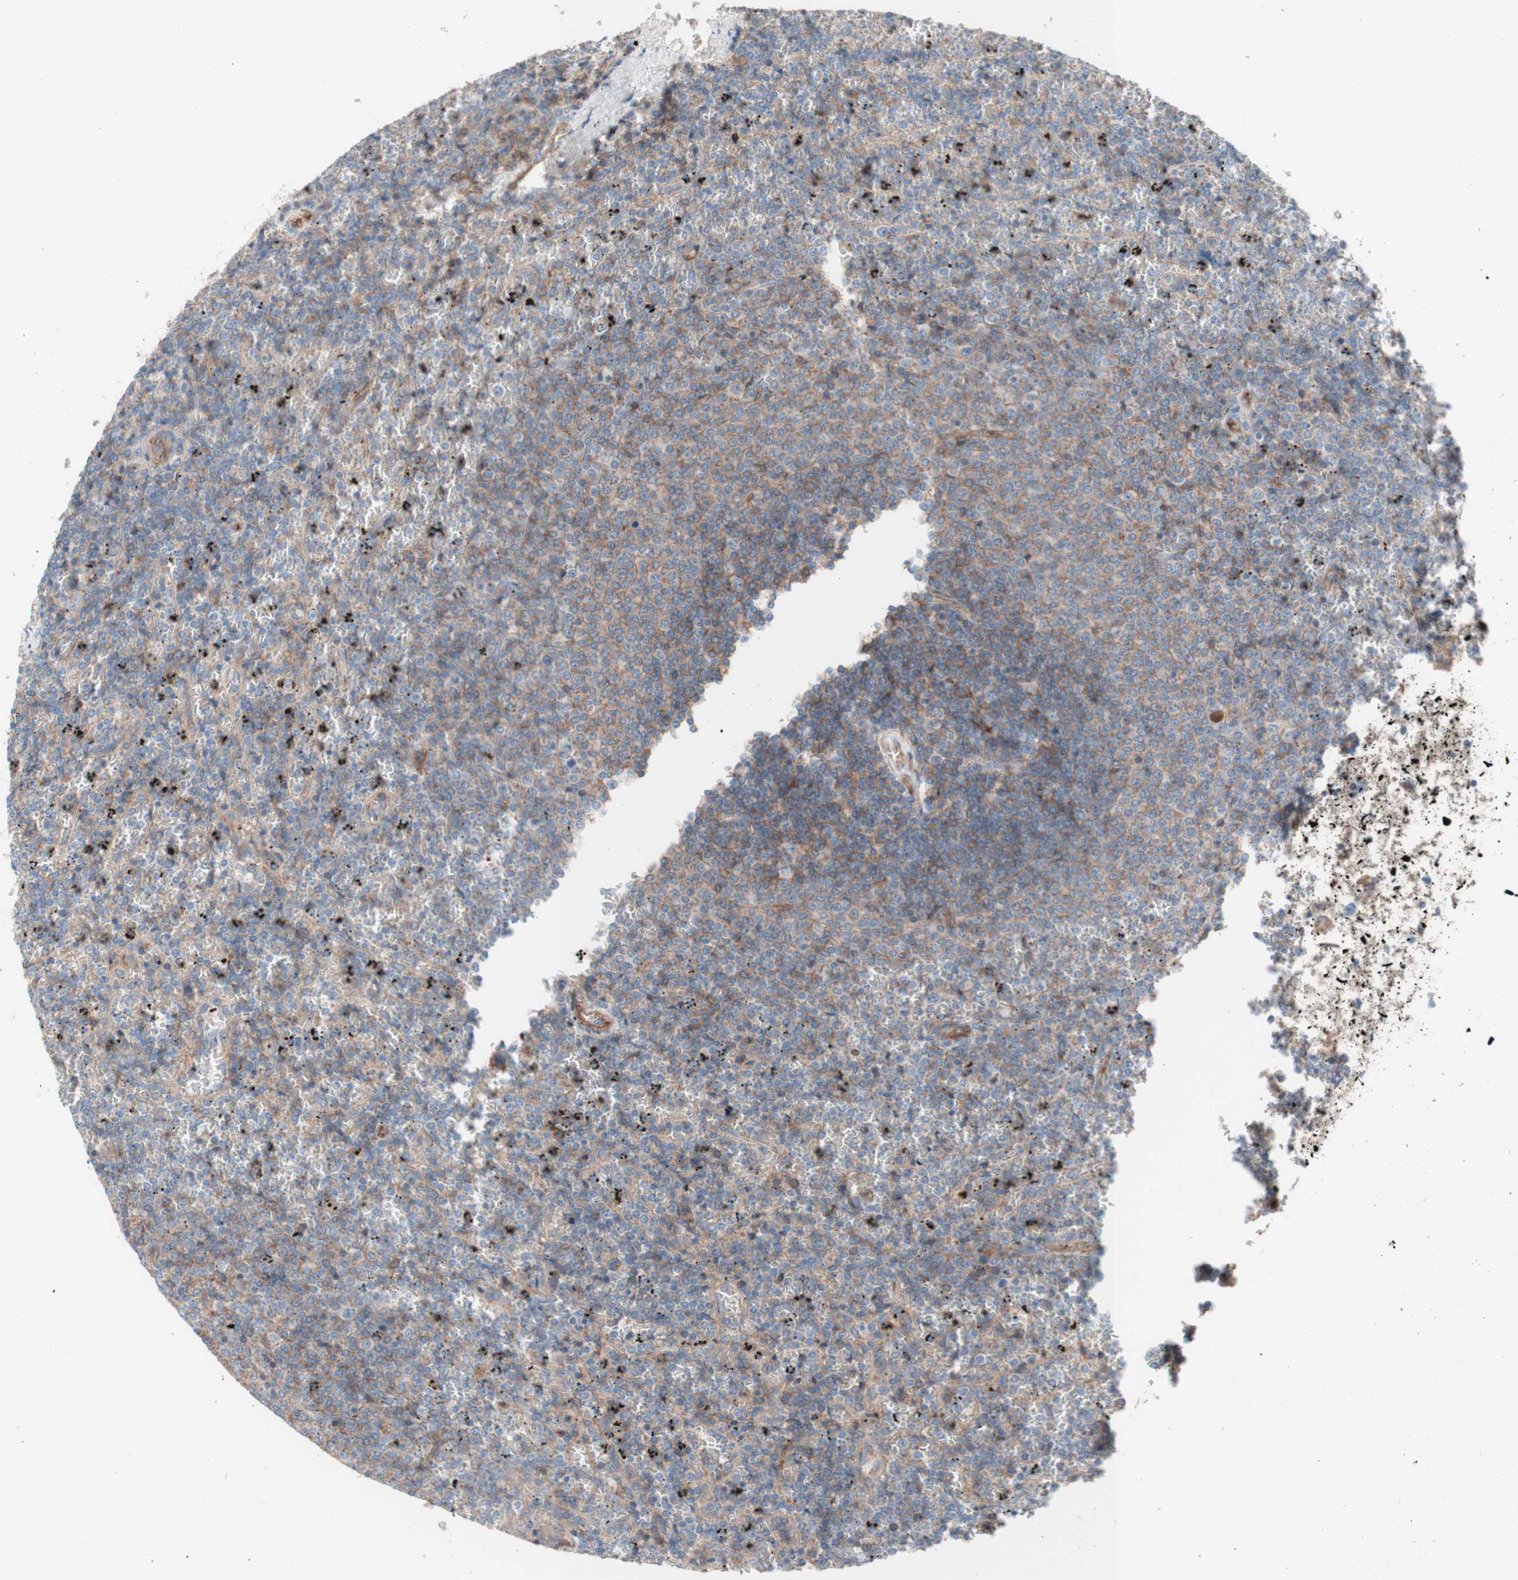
{"staining": {"intensity": "weak", "quantity": ">75%", "location": "cytoplasmic/membranous"}, "tissue": "lymphoma", "cell_type": "Tumor cells", "image_type": "cancer", "snomed": [{"axis": "morphology", "description": "Malignant lymphoma, non-Hodgkin's type, Low grade"}, {"axis": "topography", "description": "Spleen"}], "caption": "Low-grade malignant lymphoma, non-Hodgkin's type stained for a protein displays weak cytoplasmic/membranous positivity in tumor cells.", "gene": "CD46", "patient": {"sex": "female", "age": 77}}